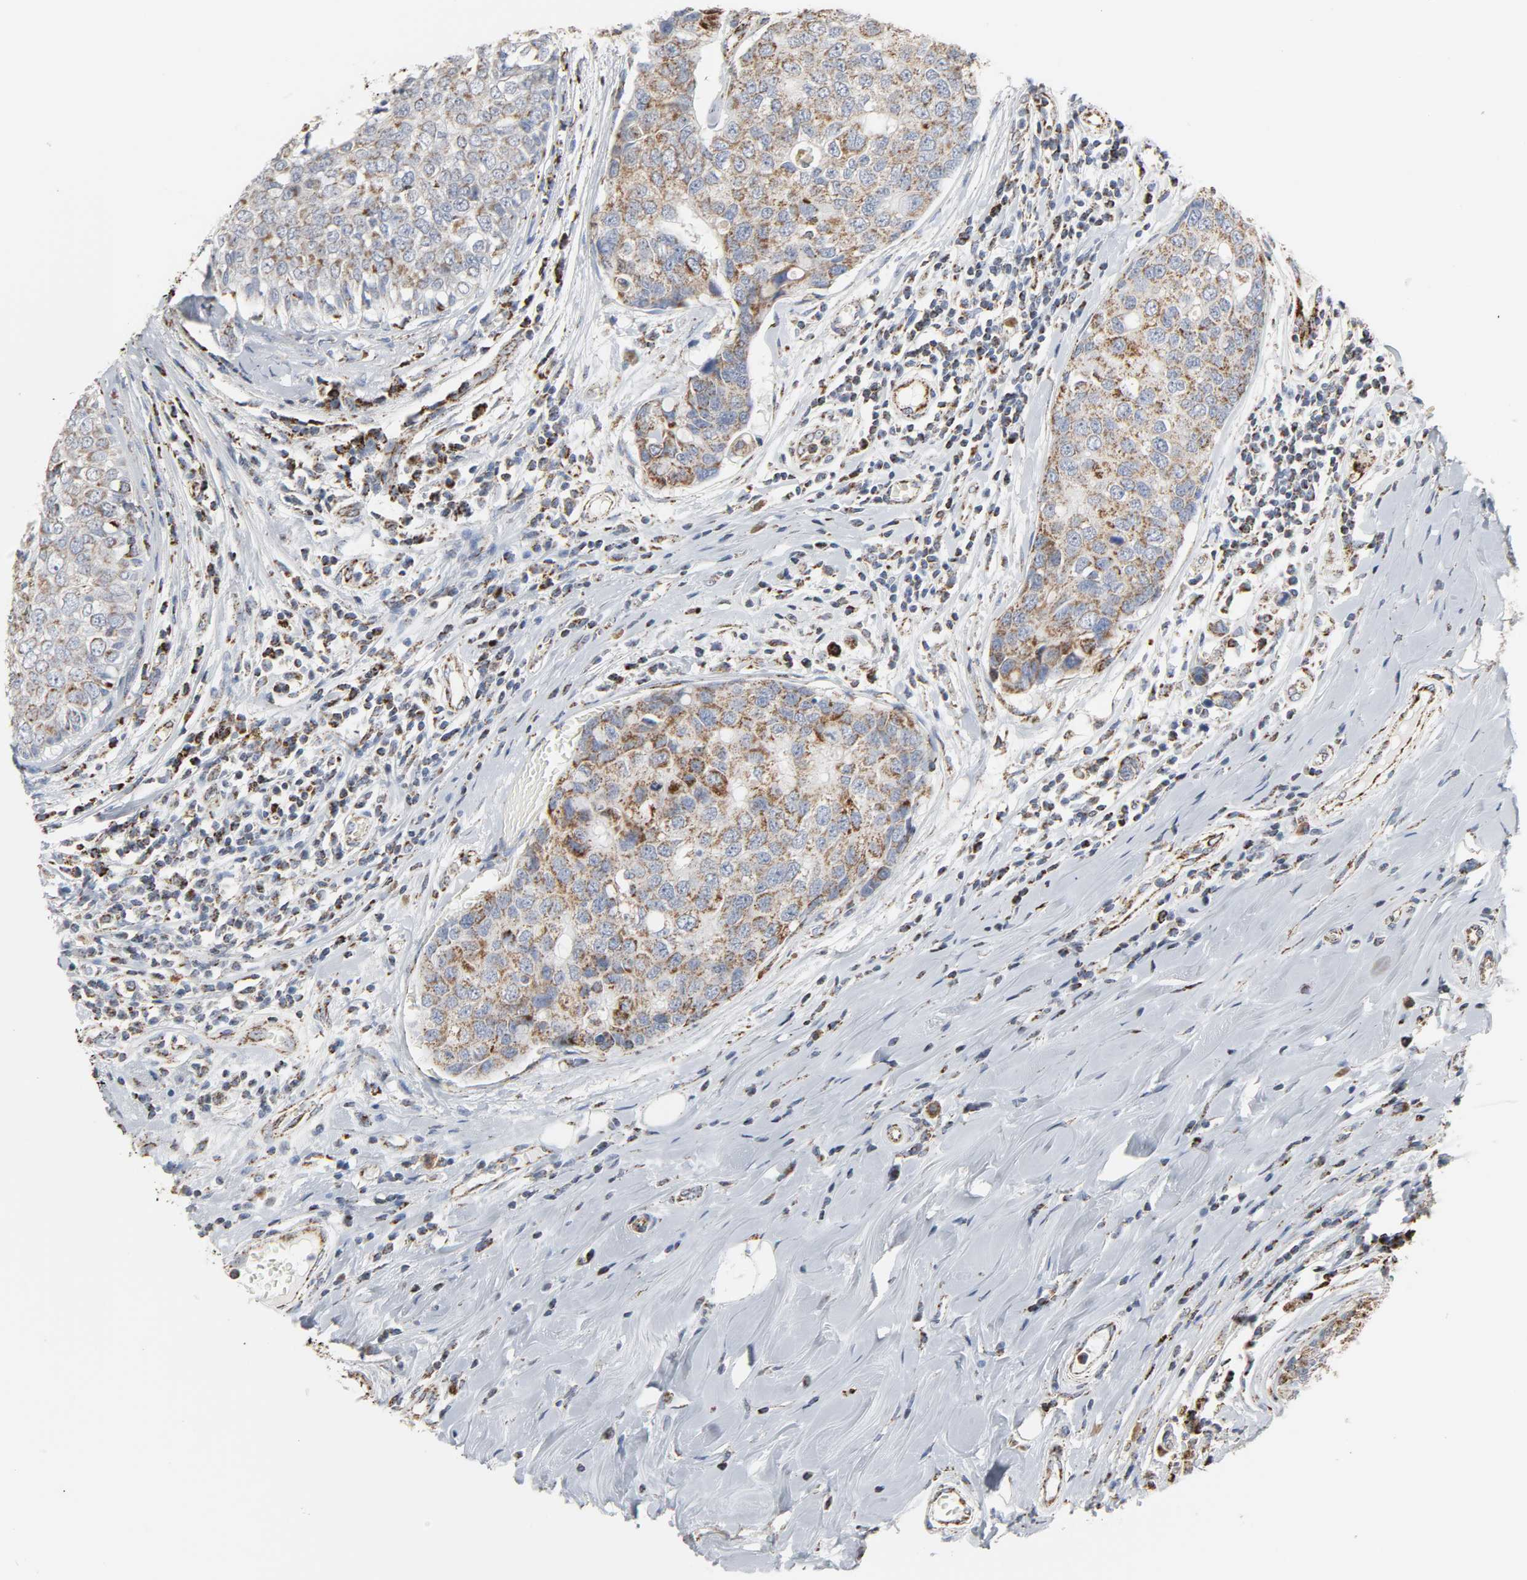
{"staining": {"intensity": "moderate", "quantity": ">75%", "location": "cytoplasmic/membranous"}, "tissue": "breast cancer", "cell_type": "Tumor cells", "image_type": "cancer", "snomed": [{"axis": "morphology", "description": "Duct carcinoma"}, {"axis": "topography", "description": "Breast"}], "caption": "This photomicrograph displays immunohistochemistry staining of breast cancer (intraductal carcinoma), with medium moderate cytoplasmic/membranous expression in about >75% of tumor cells.", "gene": "ACAT1", "patient": {"sex": "female", "age": 27}}